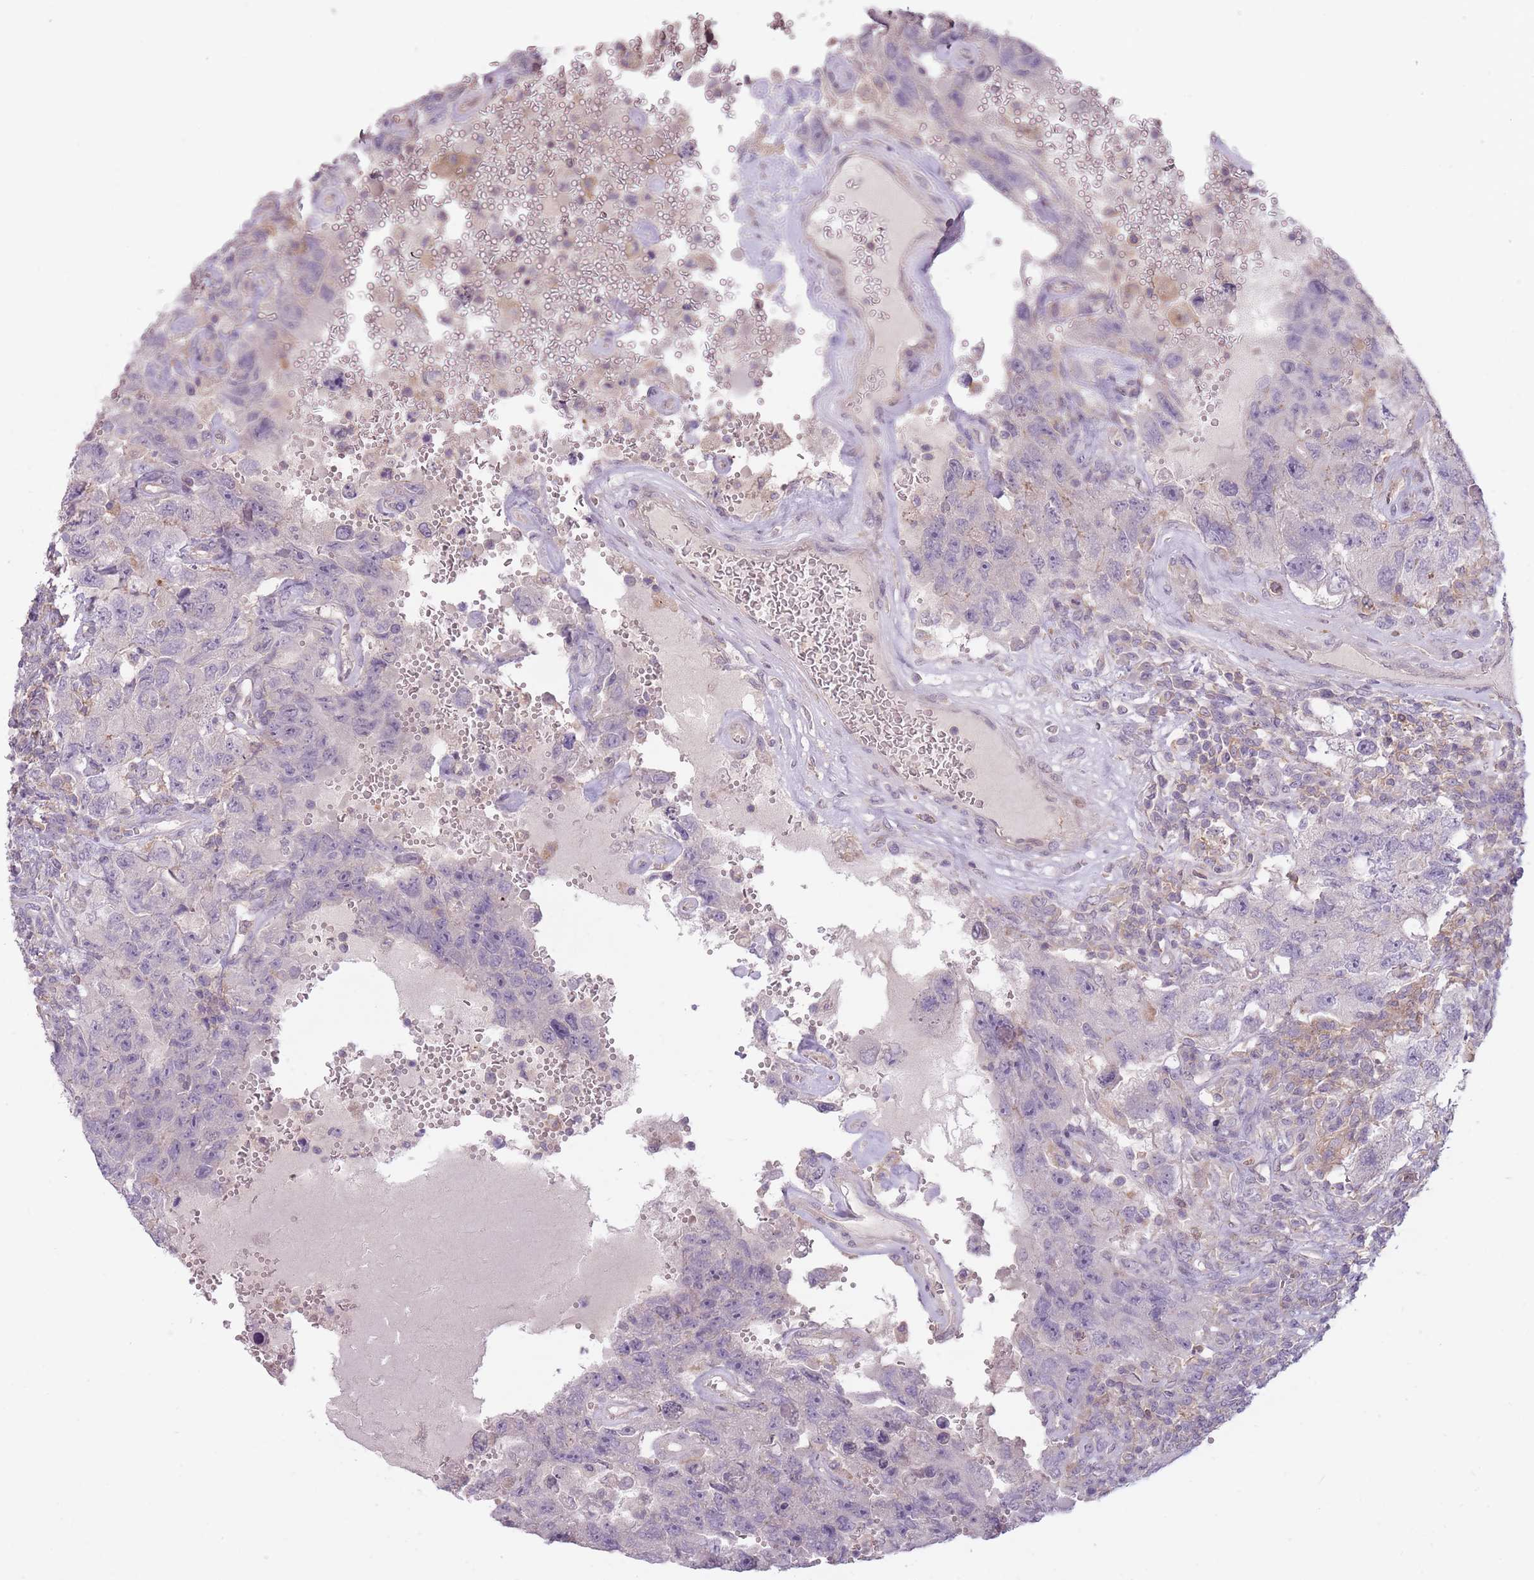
{"staining": {"intensity": "negative", "quantity": "none", "location": "none"}, "tissue": "testis cancer", "cell_type": "Tumor cells", "image_type": "cancer", "snomed": [{"axis": "morphology", "description": "Carcinoma, Embryonal, NOS"}, {"axis": "topography", "description": "Testis"}], "caption": "Immunohistochemical staining of human embryonal carcinoma (testis) displays no significant staining in tumor cells.", "gene": "TET3", "patient": {"sex": "male", "age": 26}}